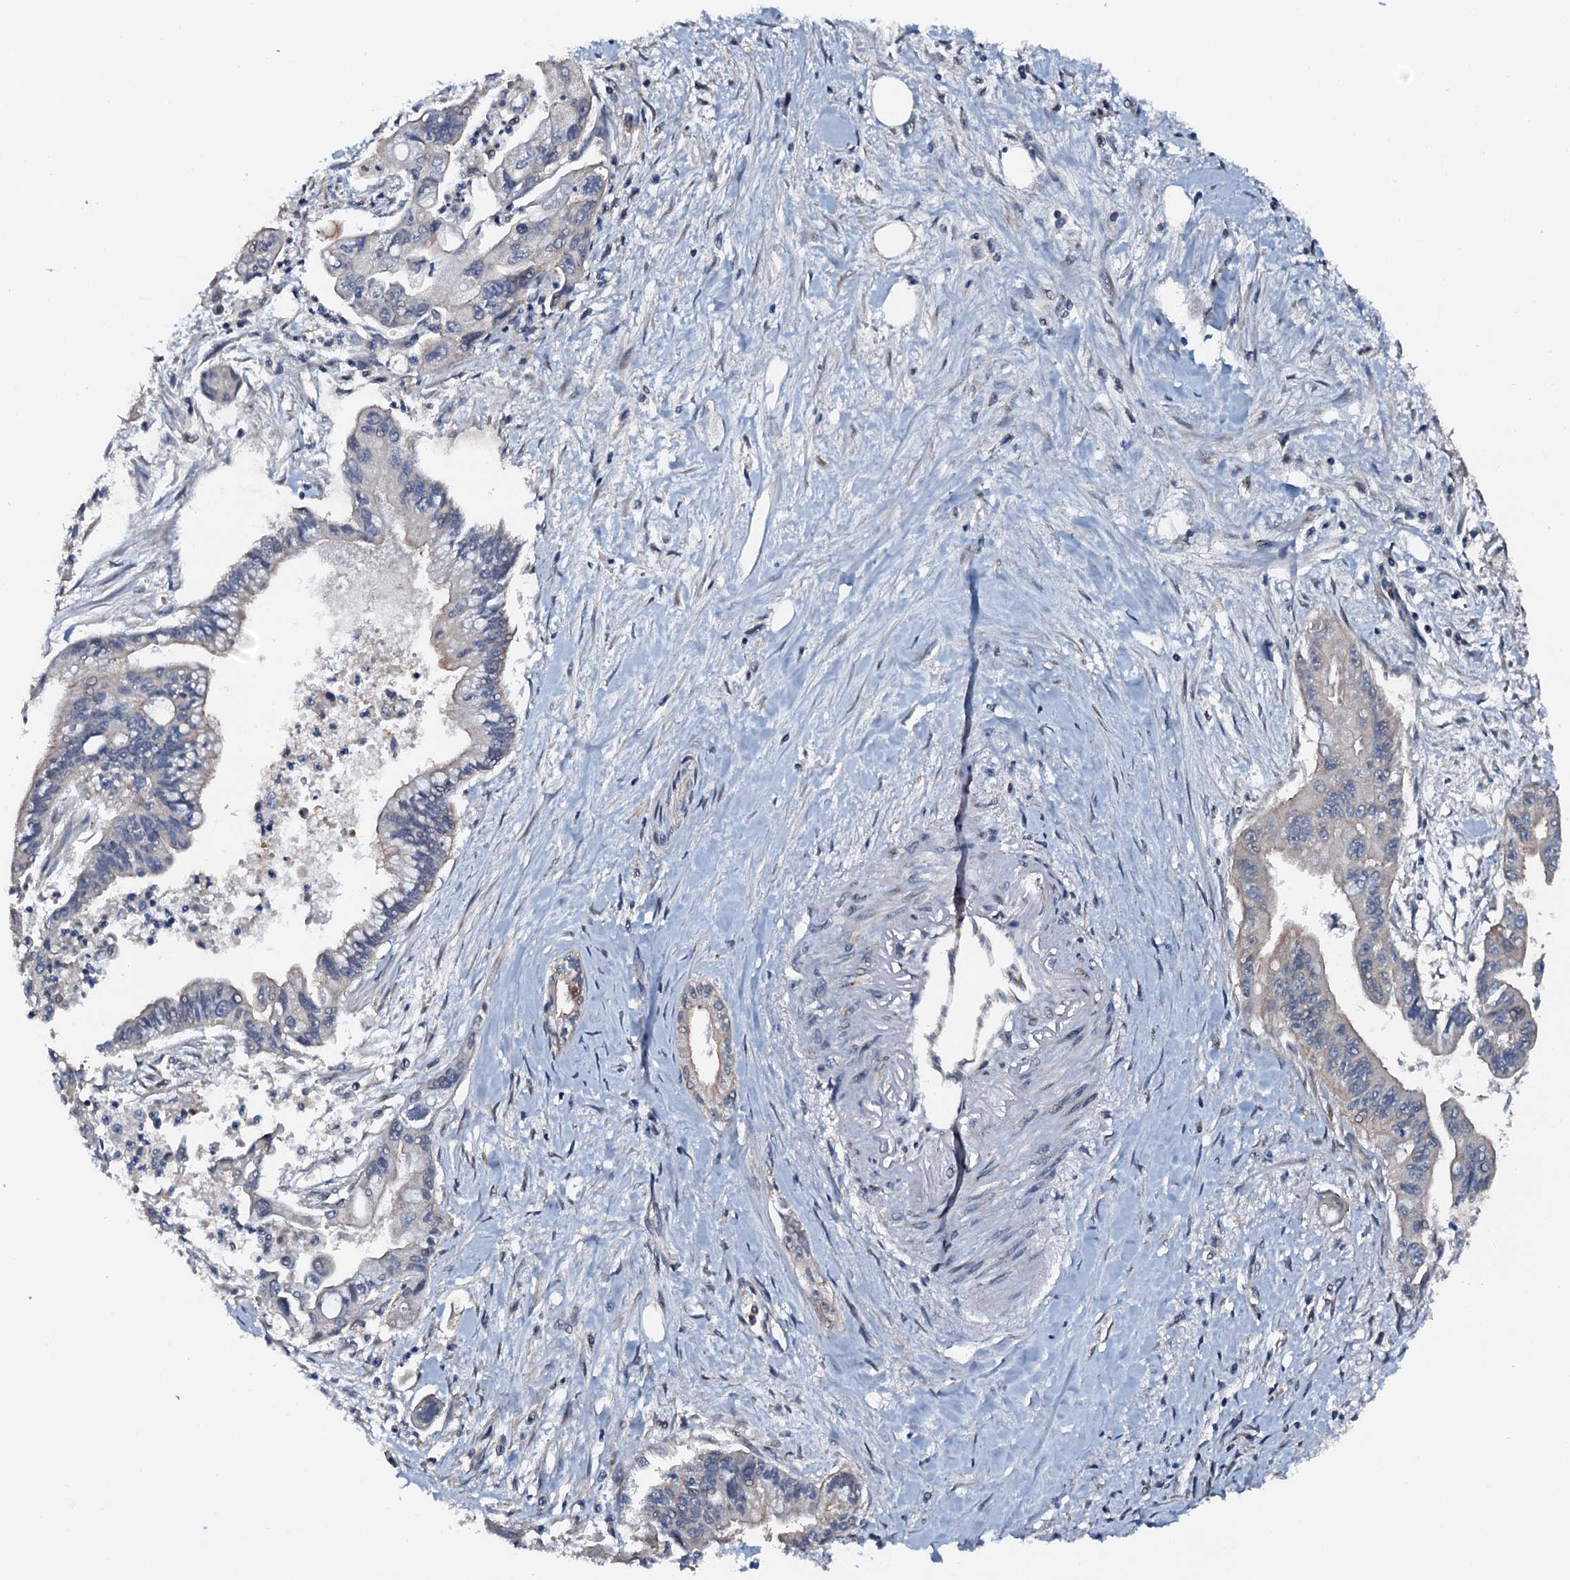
{"staining": {"intensity": "negative", "quantity": "none", "location": "none"}, "tissue": "pancreatic cancer", "cell_type": "Tumor cells", "image_type": "cancer", "snomed": [{"axis": "morphology", "description": "Adenocarcinoma, NOS"}, {"axis": "topography", "description": "Pancreas"}], "caption": "A high-resolution micrograph shows immunohistochemistry staining of adenocarcinoma (pancreatic), which demonstrates no significant expression in tumor cells.", "gene": "FLYWCH1", "patient": {"sex": "male", "age": 70}}